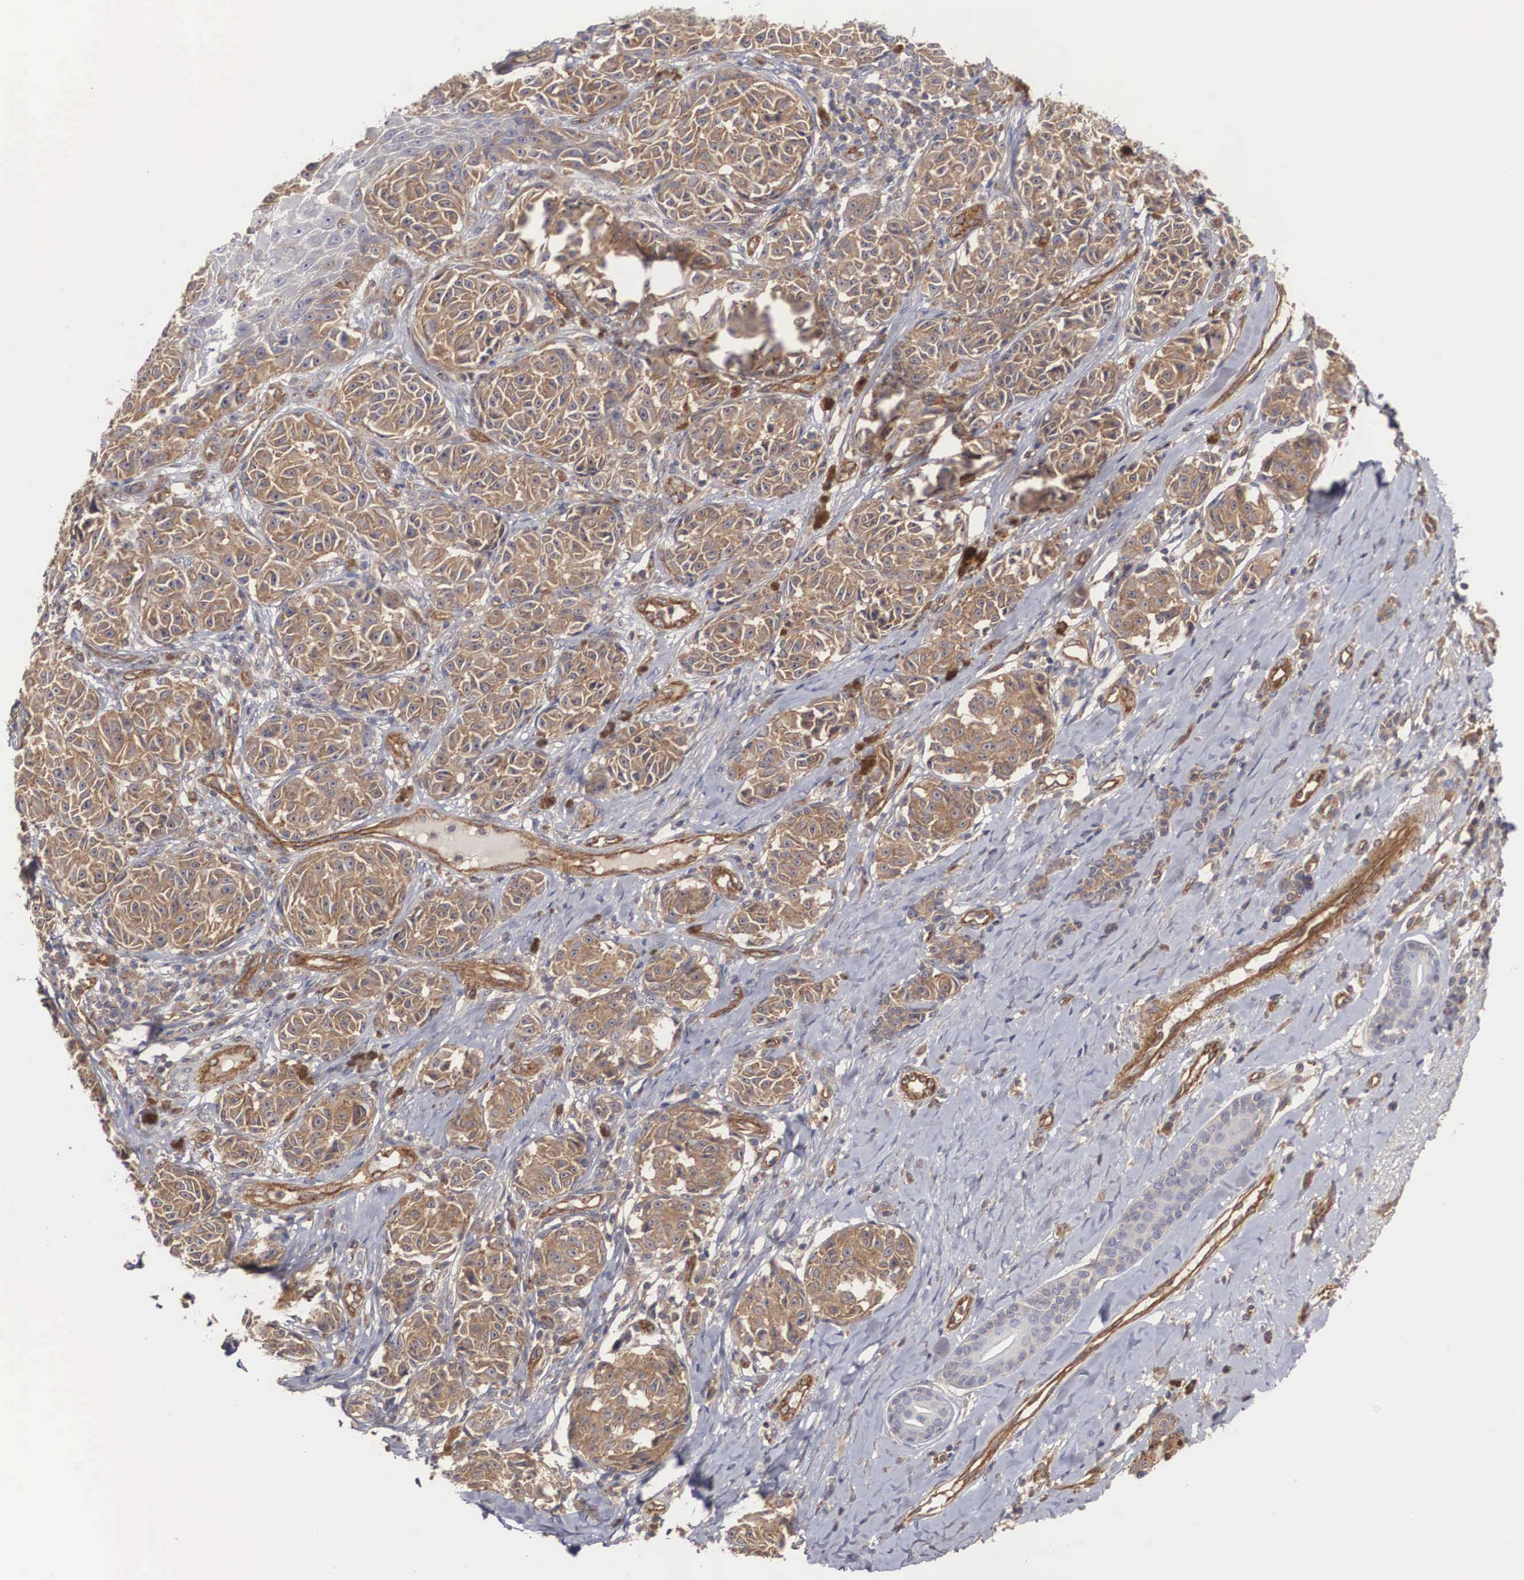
{"staining": {"intensity": "moderate", "quantity": ">75%", "location": "cytoplasmic/membranous"}, "tissue": "melanoma", "cell_type": "Tumor cells", "image_type": "cancer", "snomed": [{"axis": "morphology", "description": "Malignant melanoma, NOS"}, {"axis": "topography", "description": "Skin"}], "caption": "Immunohistochemistry (IHC) photomicrograph of neoplastic tissue: human melanoma stained using immunohistochemistry (IHC) exhibits medium levels of moderate protein expression localized specifically in the cytoplasmic/membranous of tumor cells, appearing as a cytoplasmic/membranous brown color.", "gene": "ARMCX4", "patient": {"sex": "male", "age": 49}}